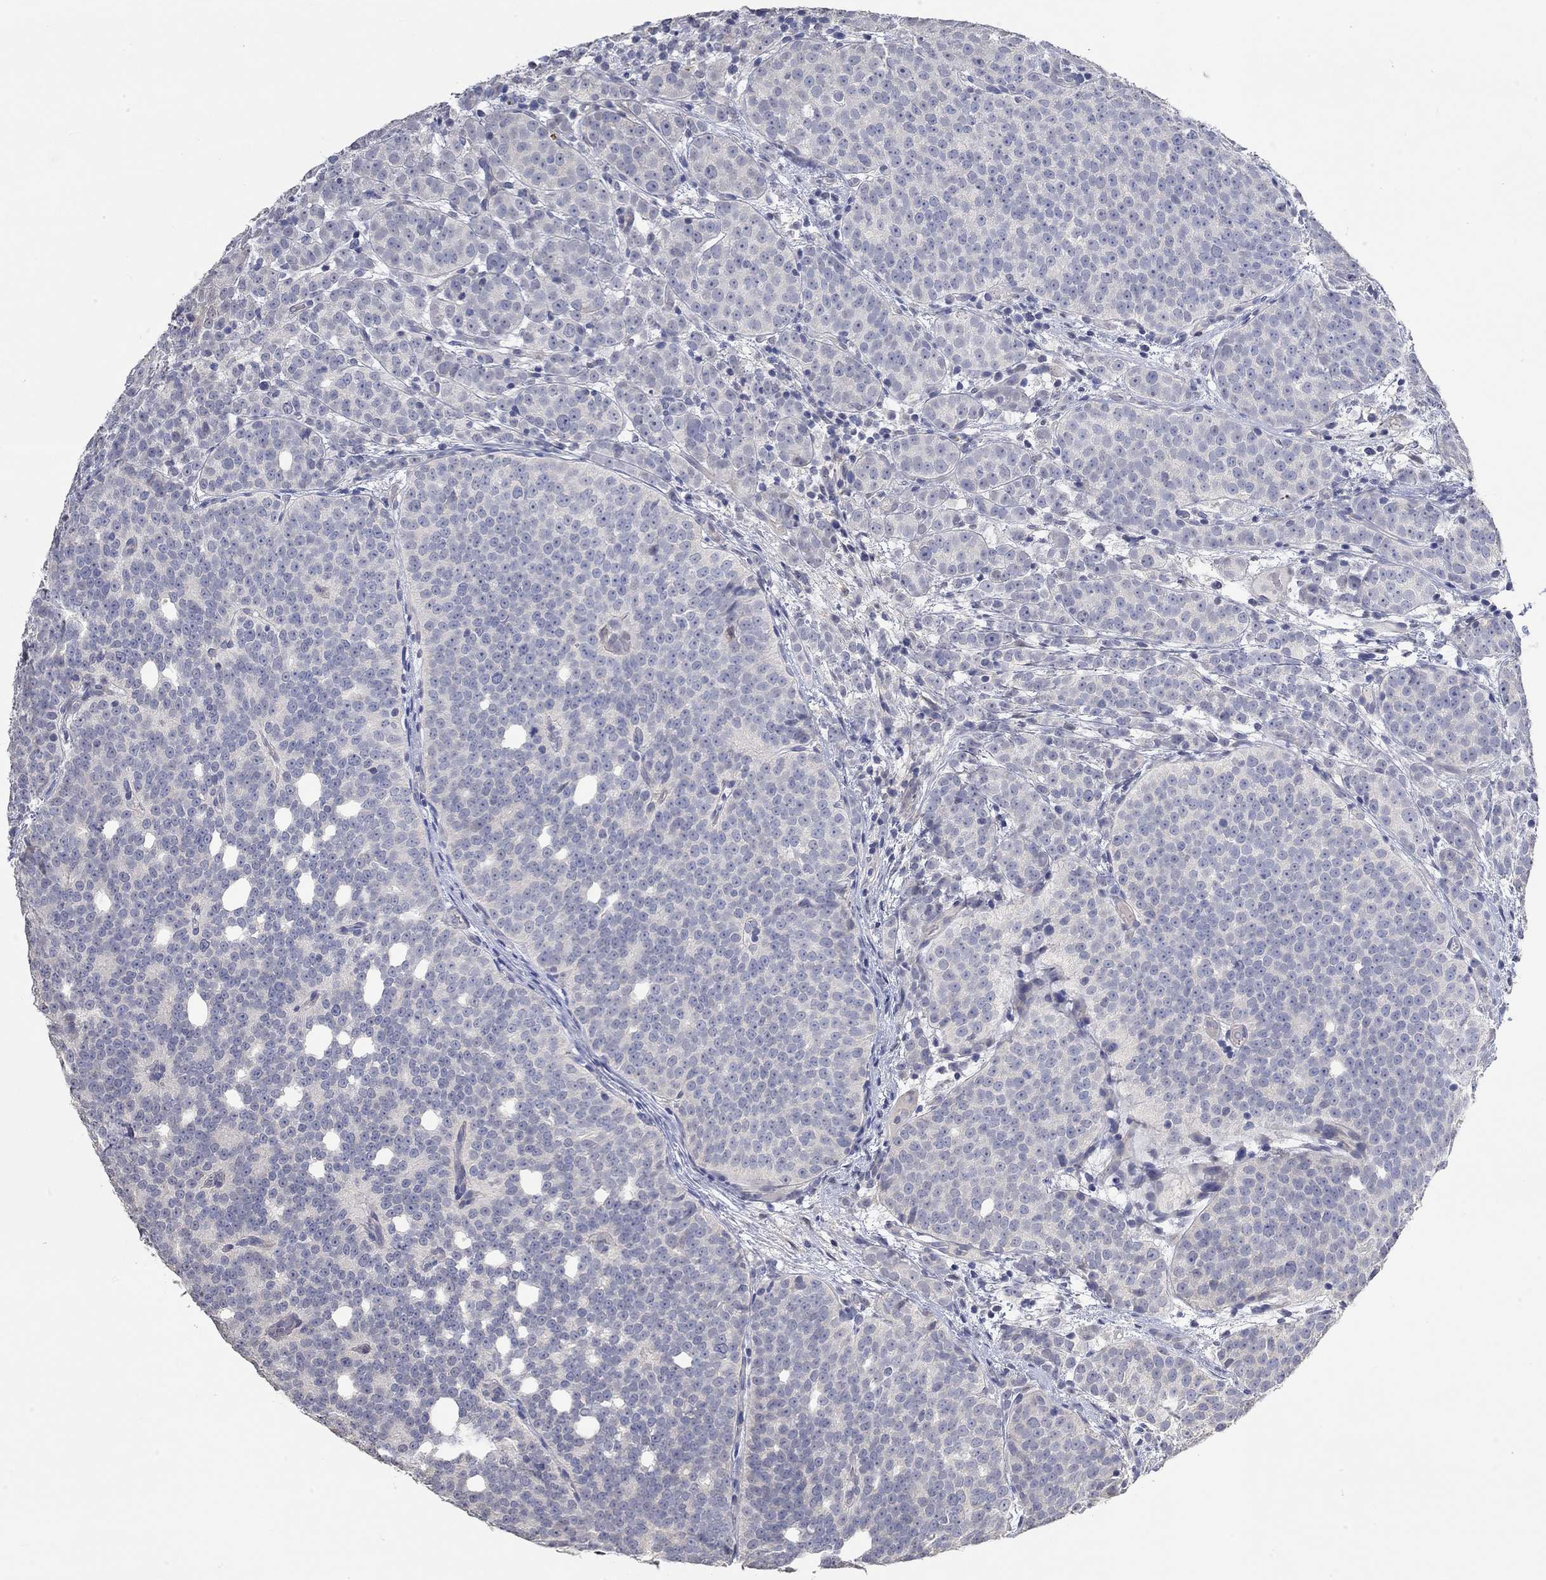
{"staining": {"intensity": "negative", "quantity": "none", "location": "none"}, "tissue": "prostate cancer", "cell_type": "Tumor cells", "image_type": "cancer", "snomed": [{"axis": "morphology", "description": "Adenocarcinoma, High grade"}, {"axis": "topography", "description": "Prostate"}], "caption": "Tumor cells show no significant protein positivity in prostate cancer (high-grade adenocarcinoma). The staining is performed using DAB brown chromogen with nuclei counter-stained in using hematoxylin.", "gene": "PNMA5", "patient": {"sex": "male", "age": 53}}